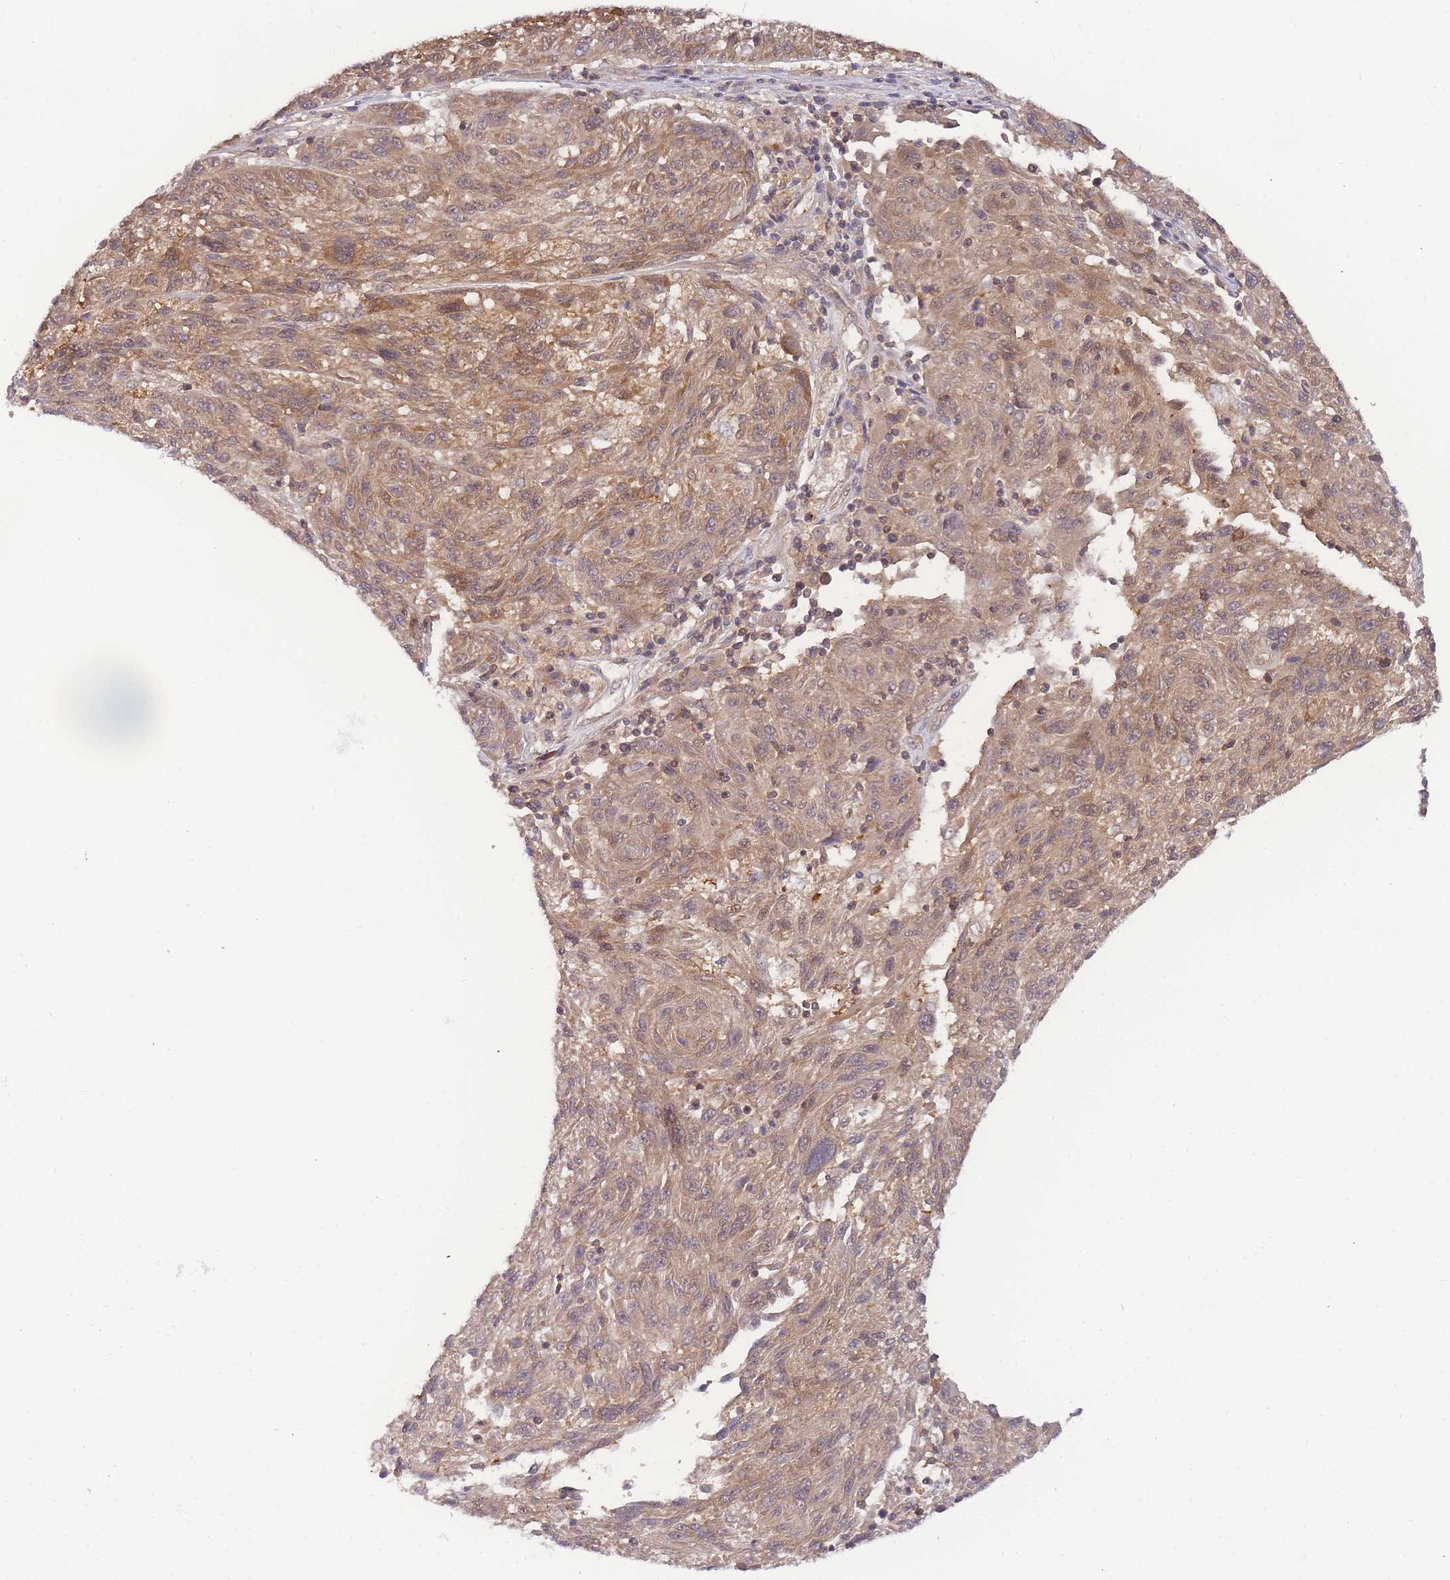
{"staining": {"intensity": "moderate", "quantity": ">75%", "location": "cytoplasmic/membranous,nuclear"}, "tissue": "melanoma", "cell_type": "Tumor cells", "image_type": "cancer", "snomed": [{"axis": "morphology", "description": "Malignant melanoma, NOS"}, {"axis": "topography", "description": "Skin"}], "caption": "Tumor cells demonstrate medium levels of moderate cytoplasmic/membranous and nuclear staining in about >75% of cells in human malignant melanoma.", "gene": "KIAA1191", "patient": {"sex": "male", "age": 53}}